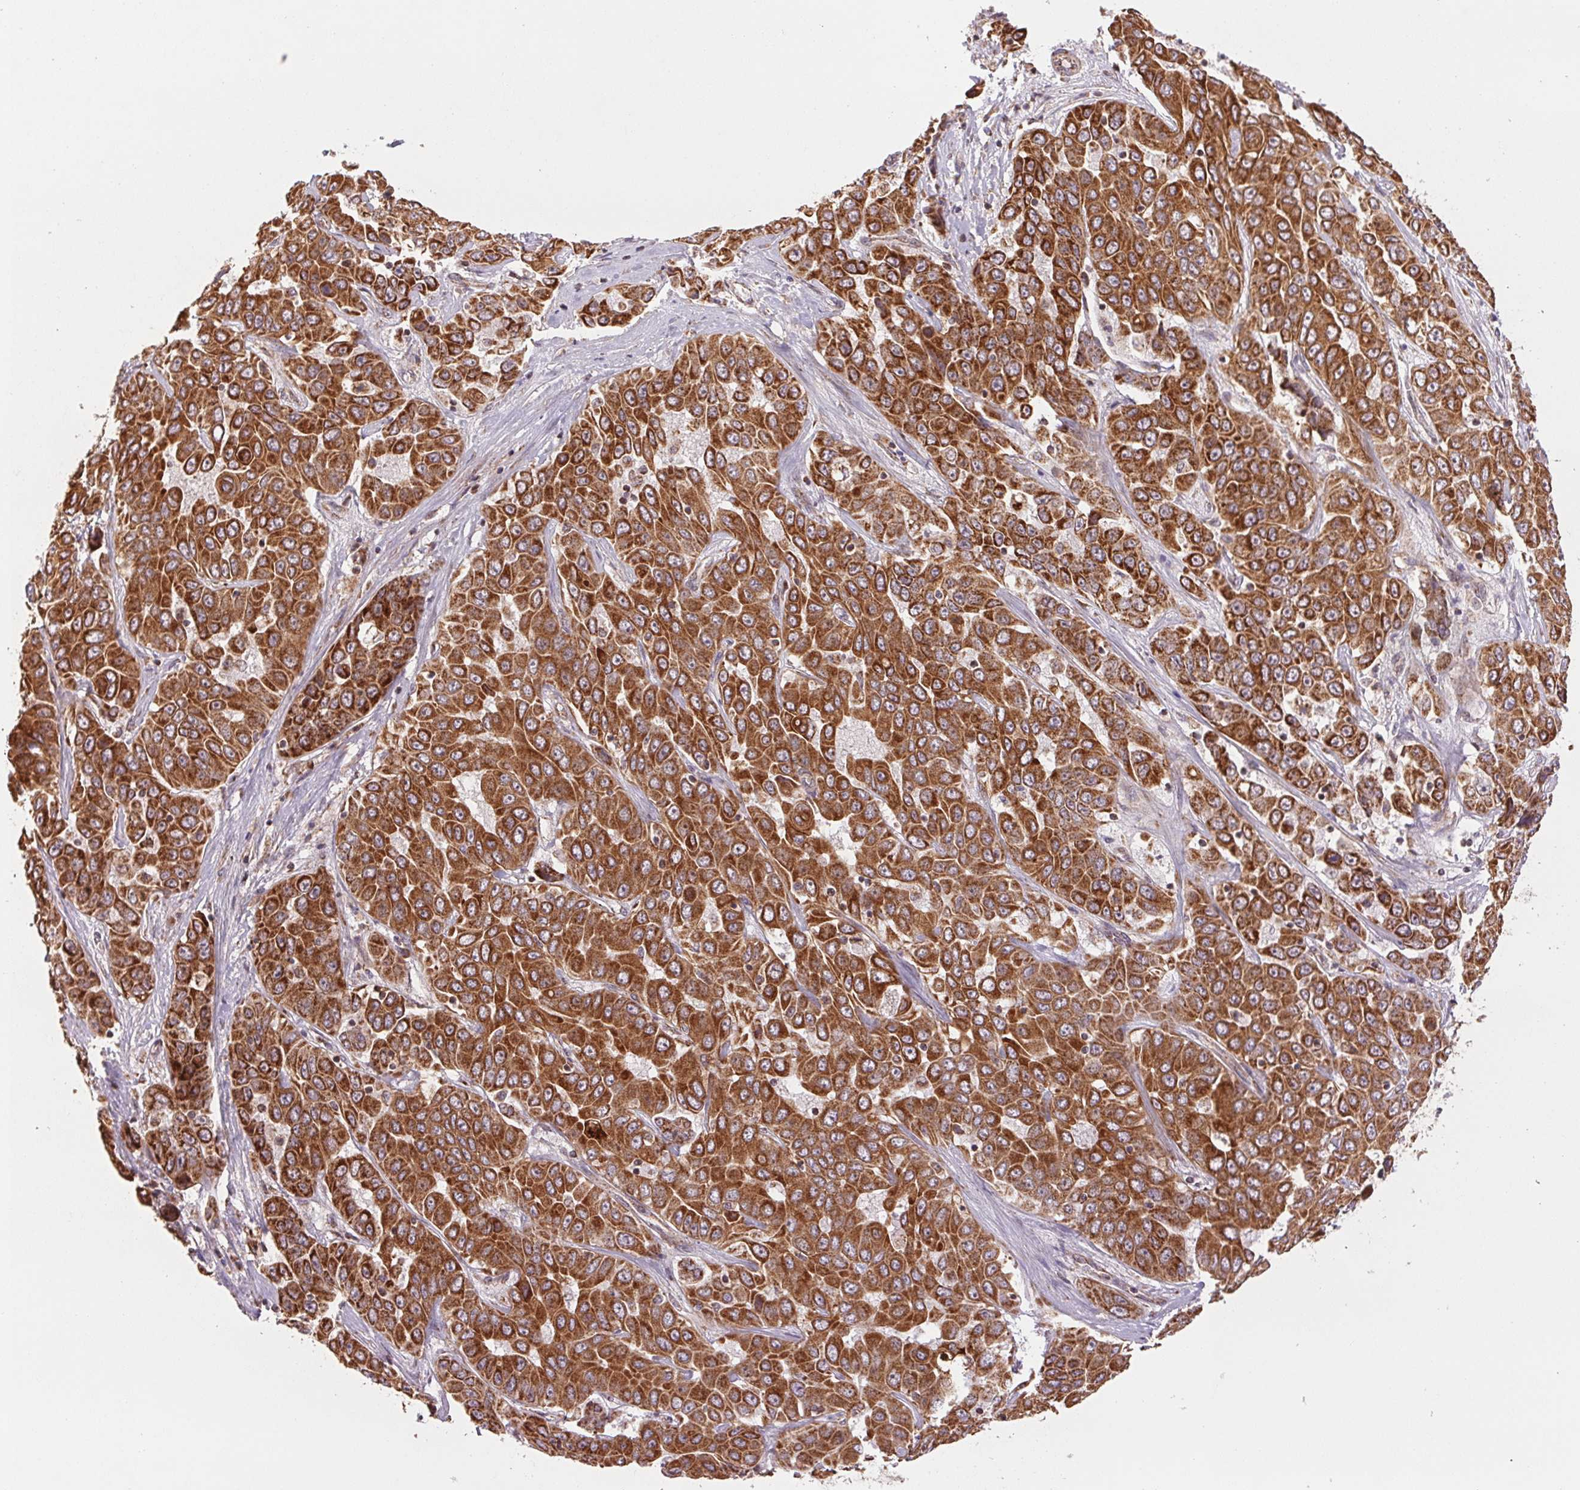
{"staining": {"intensity": "strong", "quantity": ">75%", "location": "cytoplasmic/membranous"}, "tissue": "liver cancer", "cell_type": "Tumor cells", "image_type": "cancer", "snomed": [{"axis": "morphology", "description": "Cholangiocarcinoma"}, {"axis": "topography", "description": "Liver"}], "caption": "Brown immunohistochemical staining in human cholangiocarcinoma (liver) shows strong cytoplasmic/membranous staining in about >75% of tumor cells.", "gene": "MATCAP1", "patient": {"sex": "female", "age": 52}}